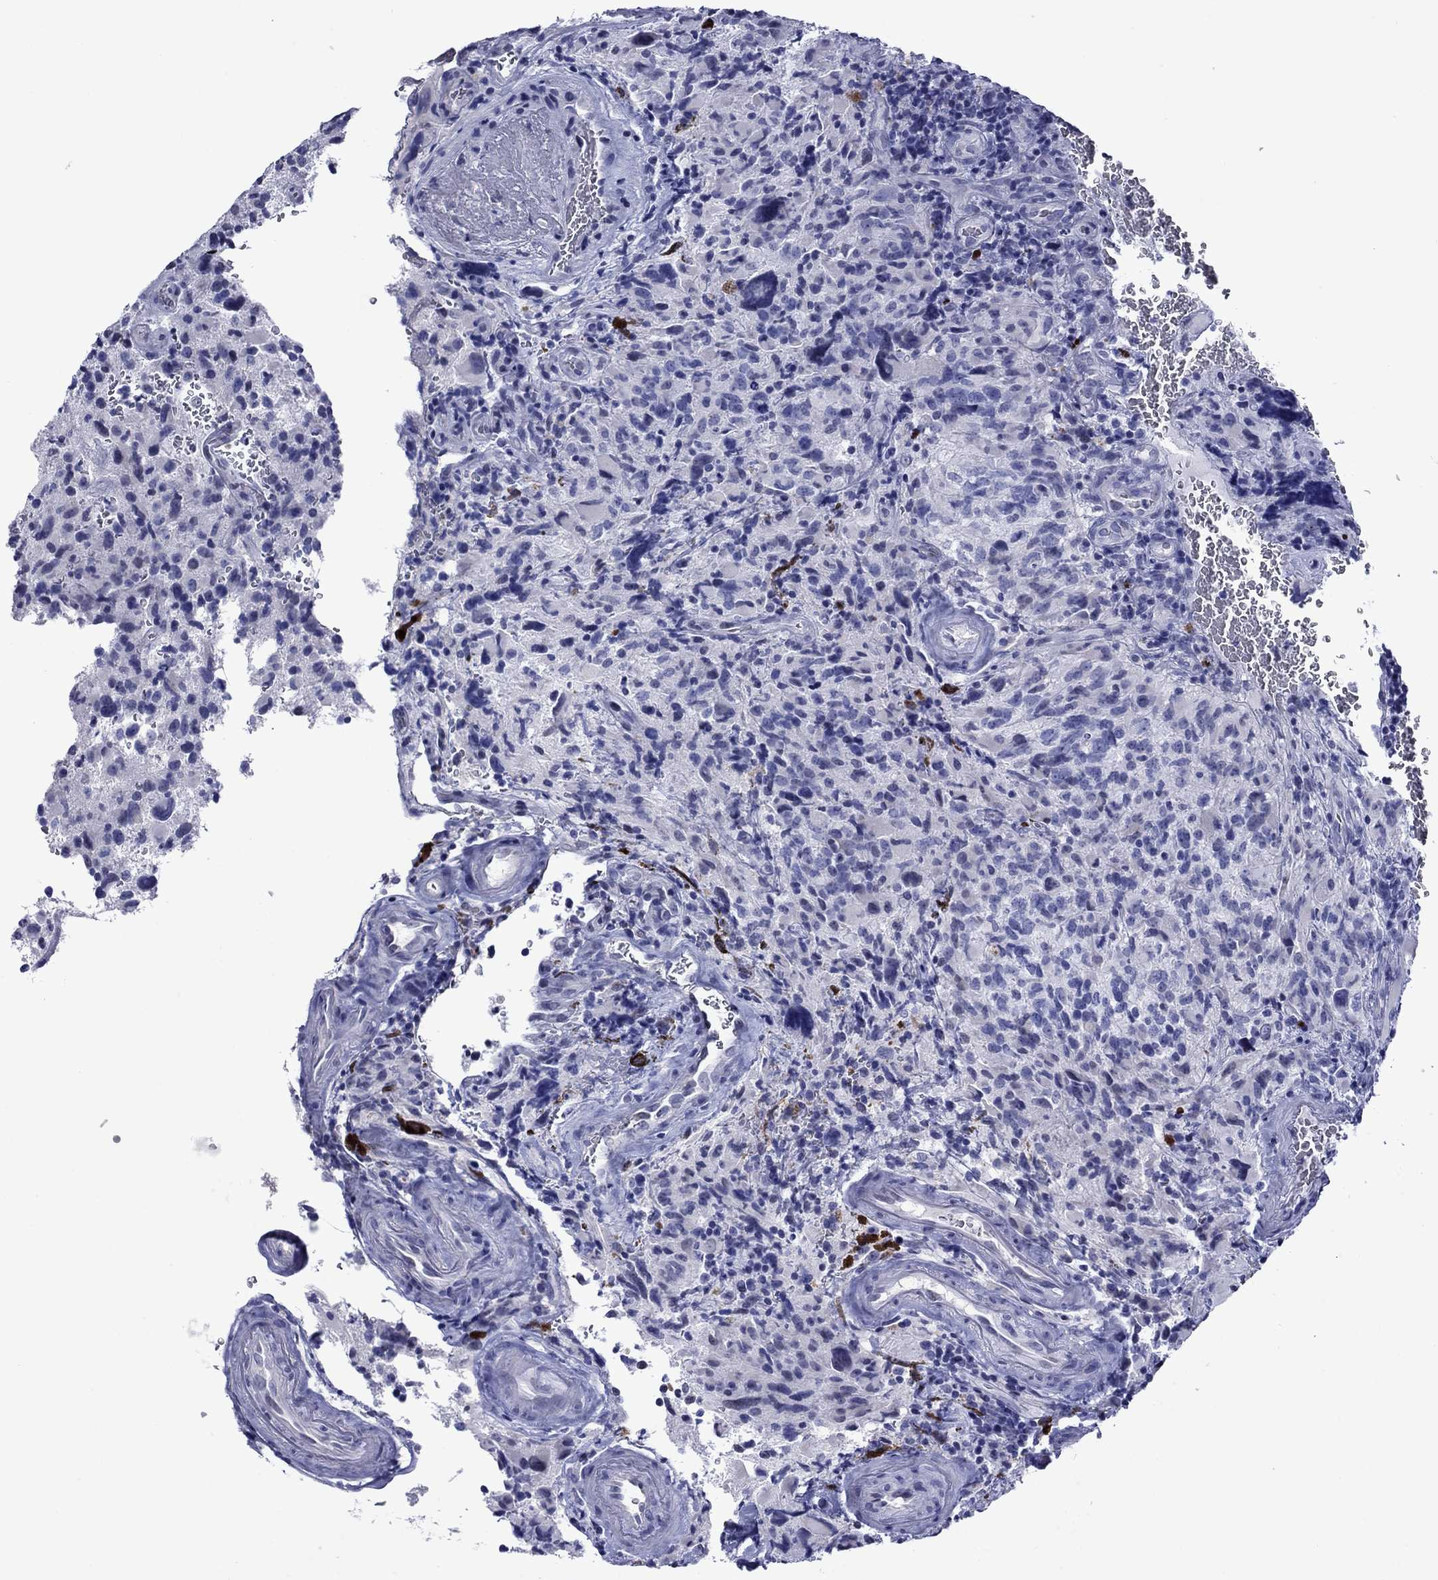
{"staining": {"intensity": "negative", "quantity": "none", "location": "none"}, "tissue": "glioma", "cell_type": "Tumor cells", "image_type": "cancer", "snomed": [{"axis": "morphology", "description": "Glioma, malignant, NOS"}, {"axis": "morphology", "description": "Glioma, malignant, High grade"}, {"axis": "topography", "description": "Brain"}], "caption": "DAB (3,3'-diaminobenzidine) immunohistochemical staining of human glioma reveals no significant staining in tumor cells. (DAB immunohistochemistry, high magnification).", "gene": "PIWIL1", "patient": {"sex": "female", "age": 71}}